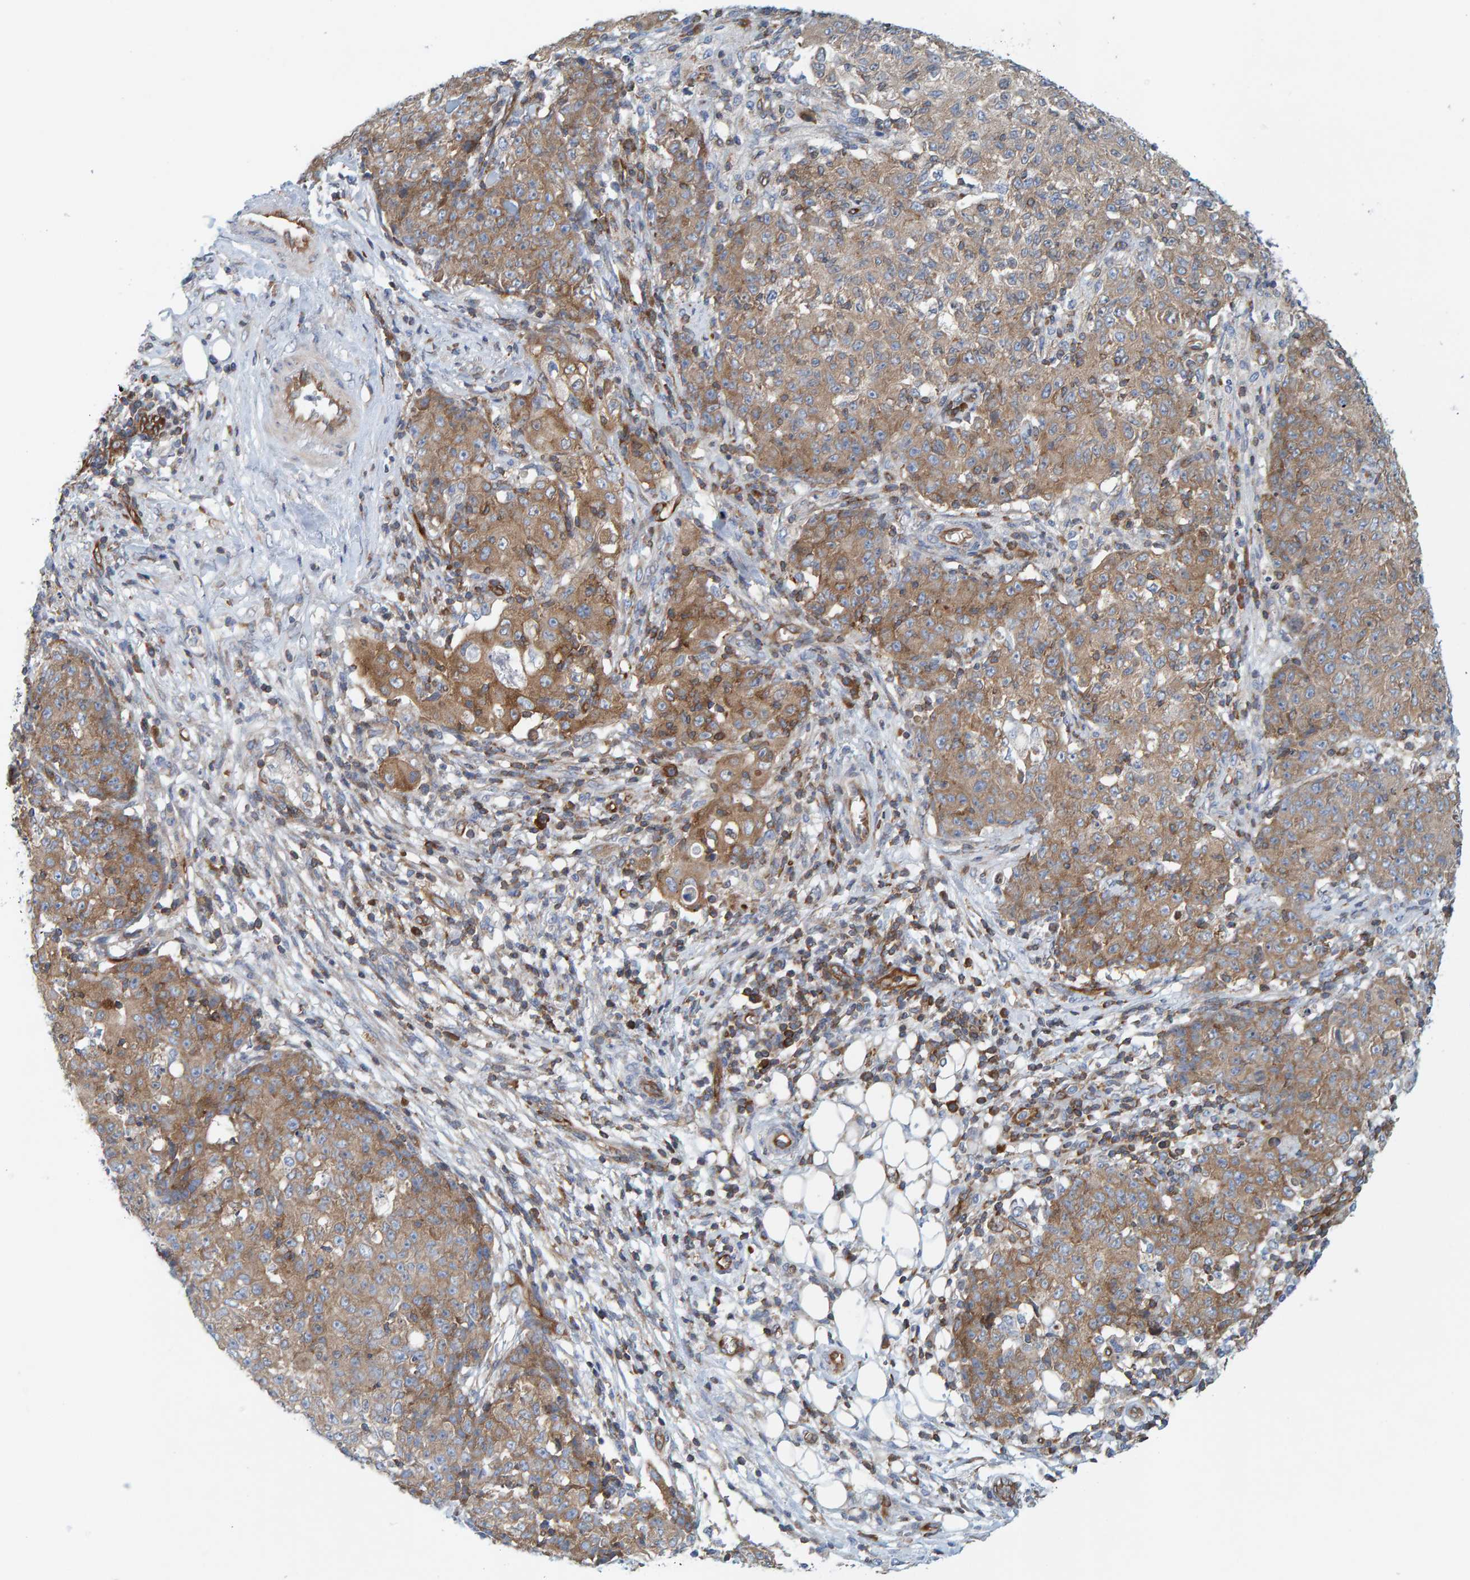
{"staining": {"intensity": "moderate", "quantity": ">75%", "location": "cytoplasmic/membranous"}, "tissue": "ovarian cancer", "cell_type": "Tumor cells", "image_type": "cancer", "snomed": [{"axis": "morphology", "description": "Carcinoma, endometroid"}, {"axis": "topography", "description": "Ovary"}], "caption": "This histopathology image shows IHC staining of human ovarian cancer (endometroid carcinoma), with medium moderate cytoplasmic/membranous positivity in about >75% of tumor cells.", "gene": "PRKD2", "patient": {"sex": "female", "age": 42}}